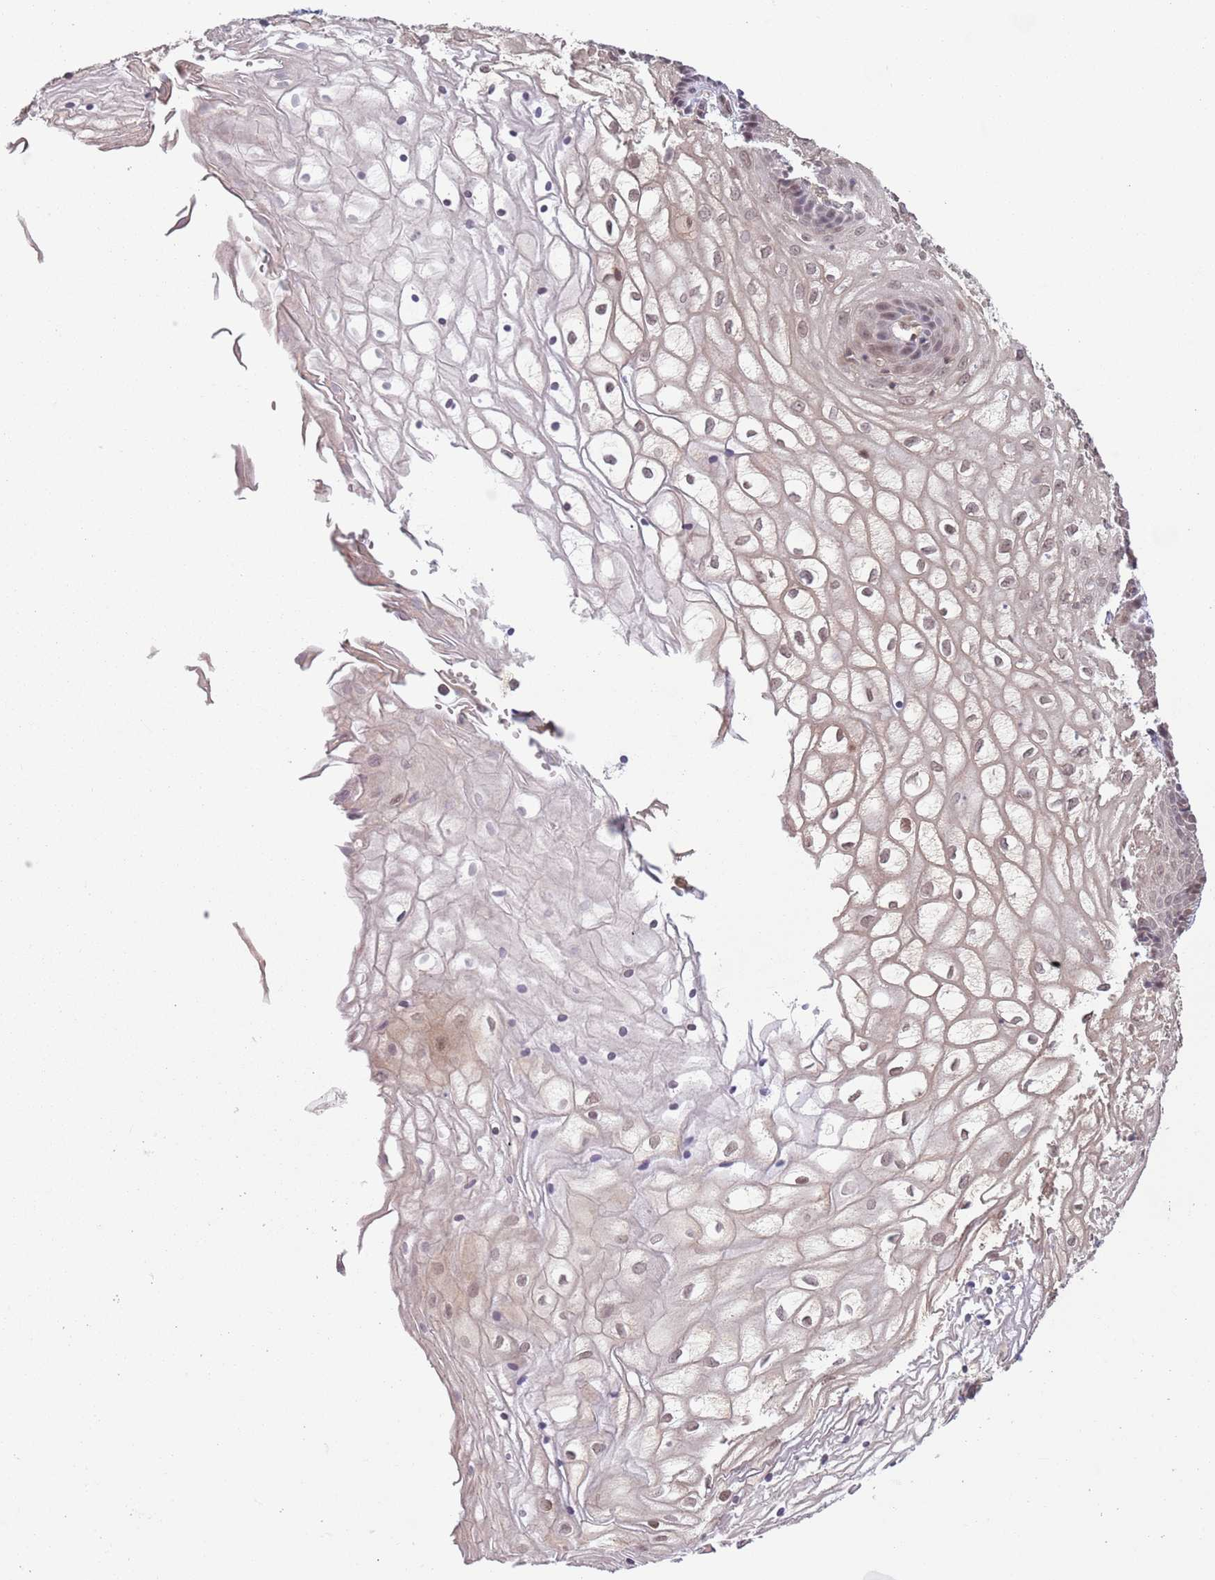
{"staining": {"intensity": "weak", "quantity": "25%-75%", "location": "cytoplasmic/membranous,nuclear"}, "tissue": "vagina", "cell_type": "Squamous epithelial cells", "image_type": "normal", "snomed": [{"axis": "morphology", "description": "Normal tissue, NOS"}, {"axis": "topography", "description": "Vagina"}], "caption": "Protein expression analysis of unremarkable vagina demonstrates weak cytoplasmic/membranous,nuclear staining in about 25%-75% of squamous epithelial cells.", "gene": "CCDC154", "patient": {"sex": "female", "age": 34}}